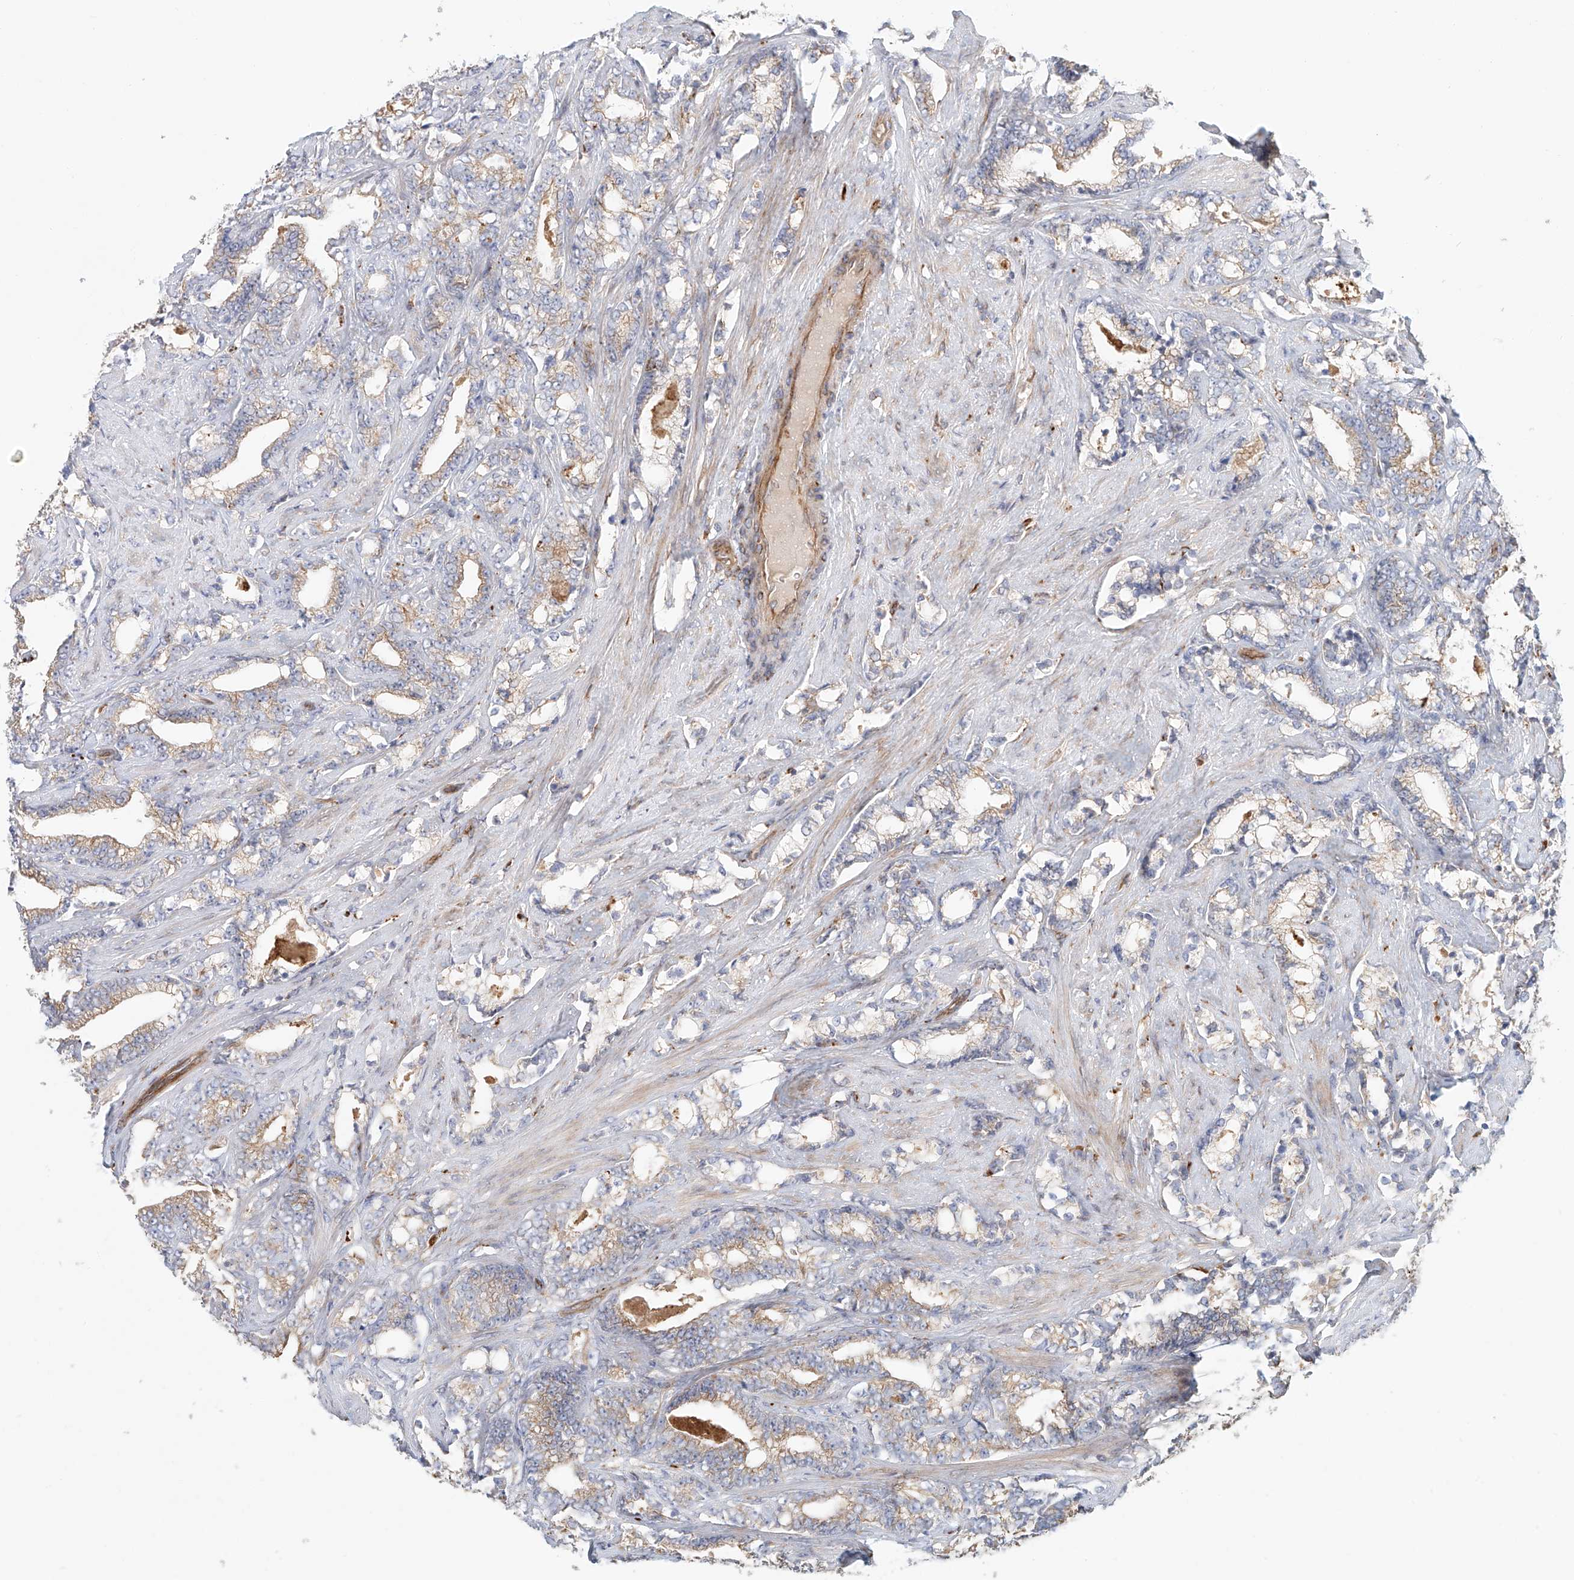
{"staining": {"intensity": "moderate", "quantity": "25%-75%", "location": "cytoplasmic/membranous"}, "tissue": "prostate cancer", "cell_type": "Tumor cells", "image_type": "cancer", "snomed": [{"axis": "morphology", "description": "Adenocarcinoma, High grade"}, {"axis": "topography", "description": "Prostate and seminal vesicle, NOS"}], "caption": "A medium amount of moderate cytoplasmic/membranous staining is identified in about 25%-75% of tumor cells in adenocarcinoma (high-grade) (prostate) tissue. (DAB (3,3'-diaminobenzidine) = brown stain, brightfield microscopy at high magnification).", "gene": "HGSNAT", "patient": {"sex": "male", "age": 67}}